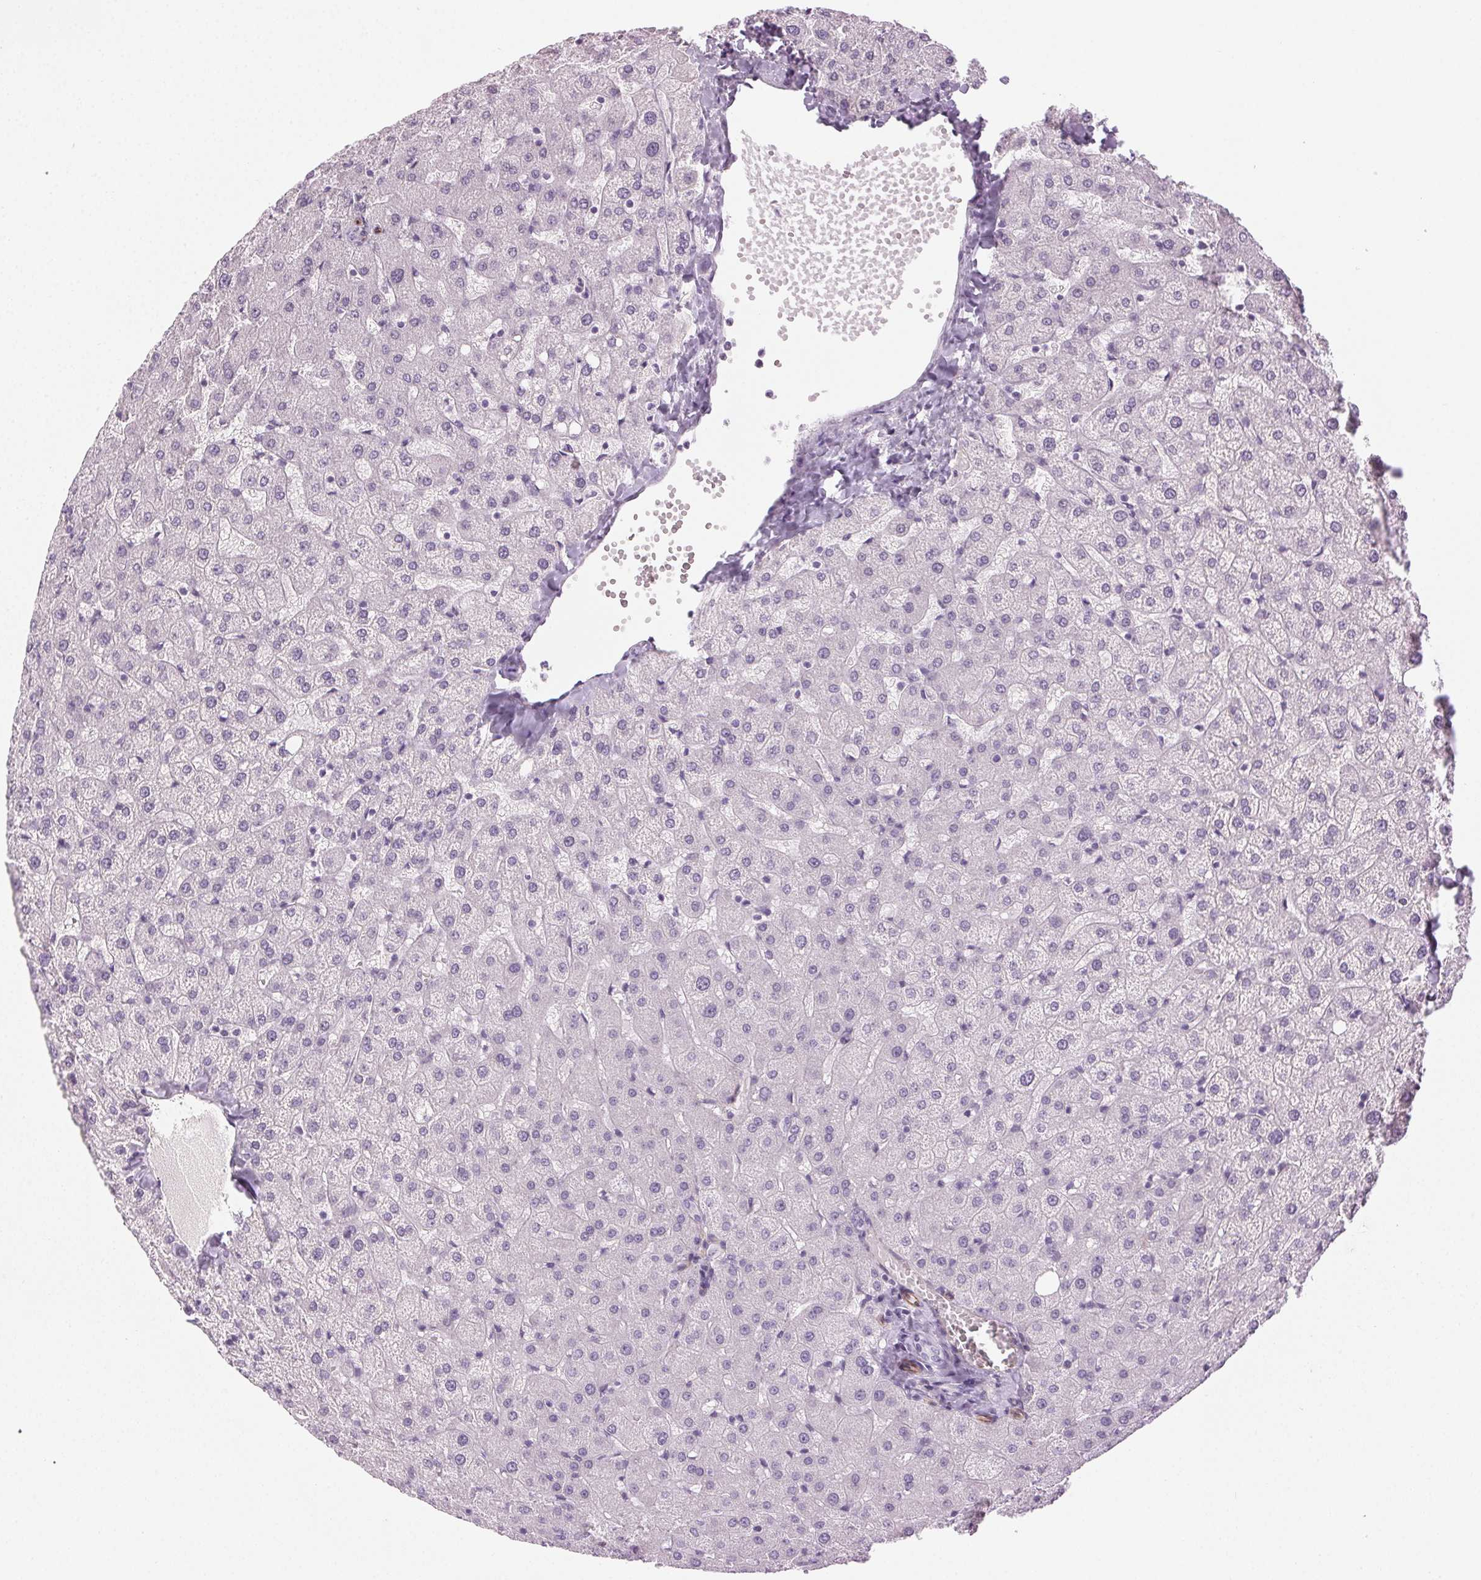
{"staining": {"intensity": "negative", "quantity": "none", "location": "none"}, "tissue": "liver", "cell_type": "Cholangiocytes", "image_type": "normal", "snomed": [{"axis": "morphology", "description": "Normal tissue, NOS"}, {"axis": "topography", "description": "Liver"}], "caption": "IHC of unremarkable liver exhibits no staining in cholangiocytes.", "gene": "AIF1L", "patient": {"sex": "female", "age": 50}}